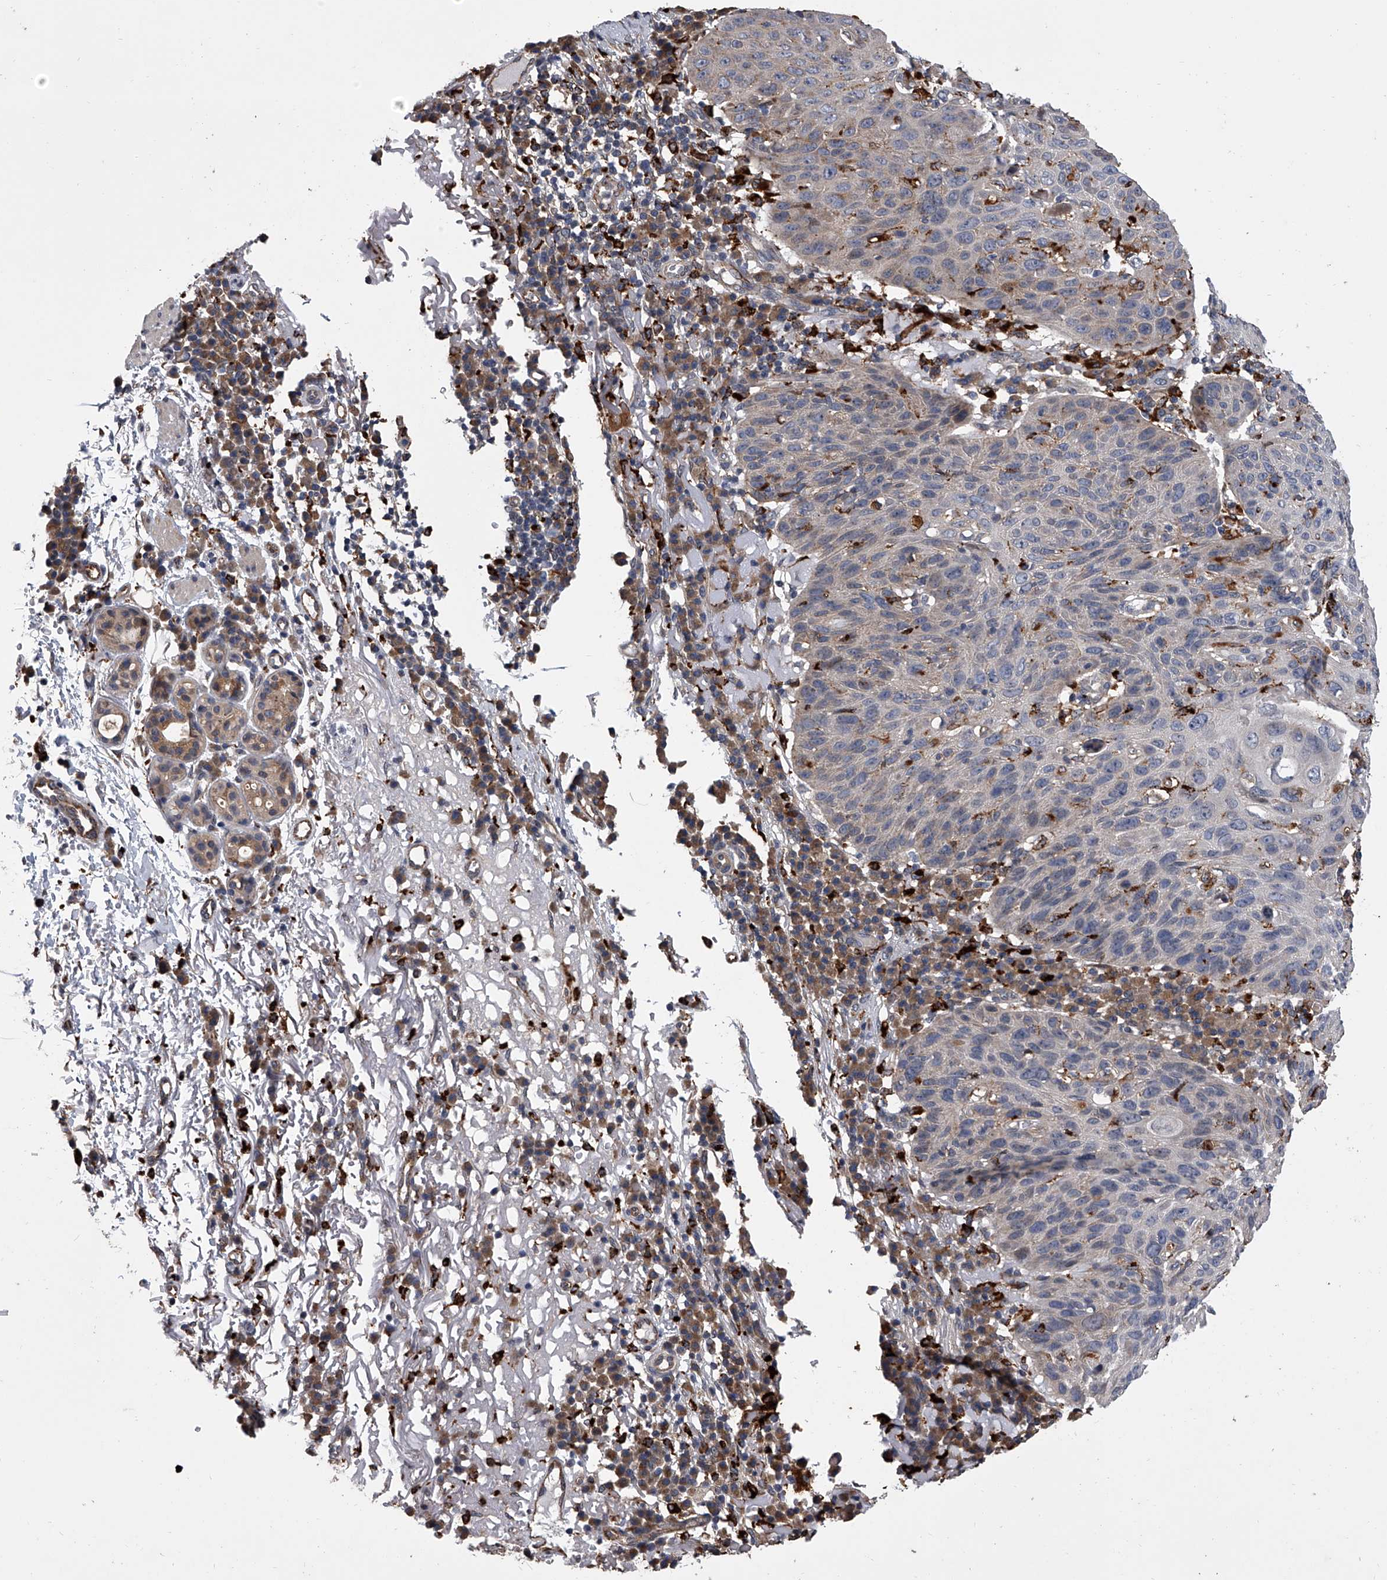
{"staining": {"intensity": "negative", "quantity": "none", "location": "none"}, "tissue": "skin cancer", "cell_type": "Tumor cells", "image_type": "cancer", "snomed": [{"axis": "morphology", "description": "Squamous cell carcinoma, NOS"}, {"axis": "topography", "description": "Skin"}], "caption": "An immunohistochemistry micrograph of squamous cell carcinoma (skin) is shown. There is no staining in tumor cells of squamous cell carcinoma (skin).", "gene": "TRIM8", "patient": {"sex": "female", "age": 90}}